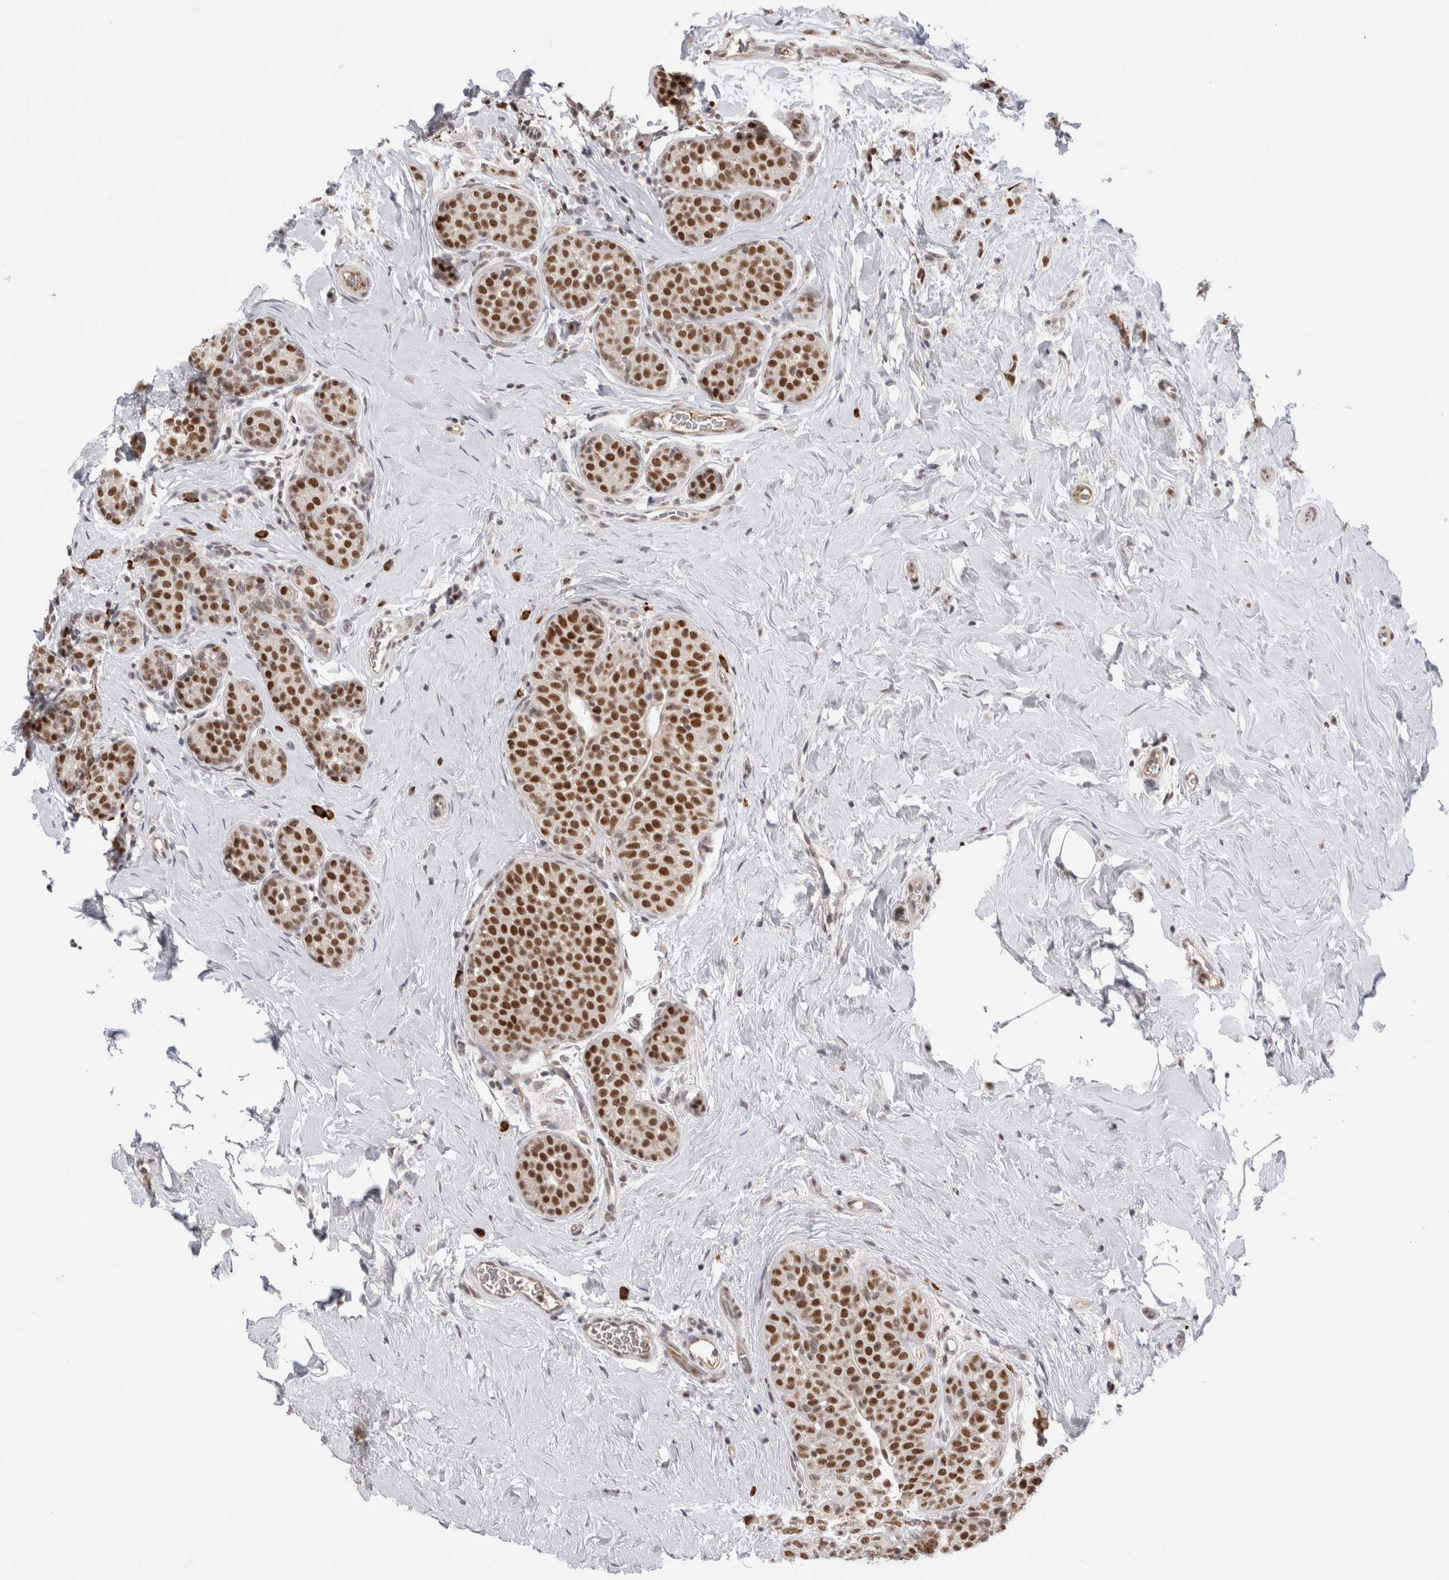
{"staining": {"intensity": "strong", "quantity": "25%-75%", "location": "nuclear"}, "tissue": "breast cancer", "cell_type": "Tumor cells", "image_type": "cancer", "snomed": [{"axis": "morphology", "description": "Lobular carcinoma, in situ"}, {"axis": "morphology", "description": "Lobular carcinoma"}, {"axis": "topography", "description": "Breast"}], "caption": "Immunohistochemistry (IHC) image of breast cancer (lobular carcinoma in situ) stained for a protein (brown), which reveals high levels of strong nuclear expression in approximately 25%-75% of tumor cells.", "gene": "ZNF24", "patient": {"sex": "female", "age": 41}}